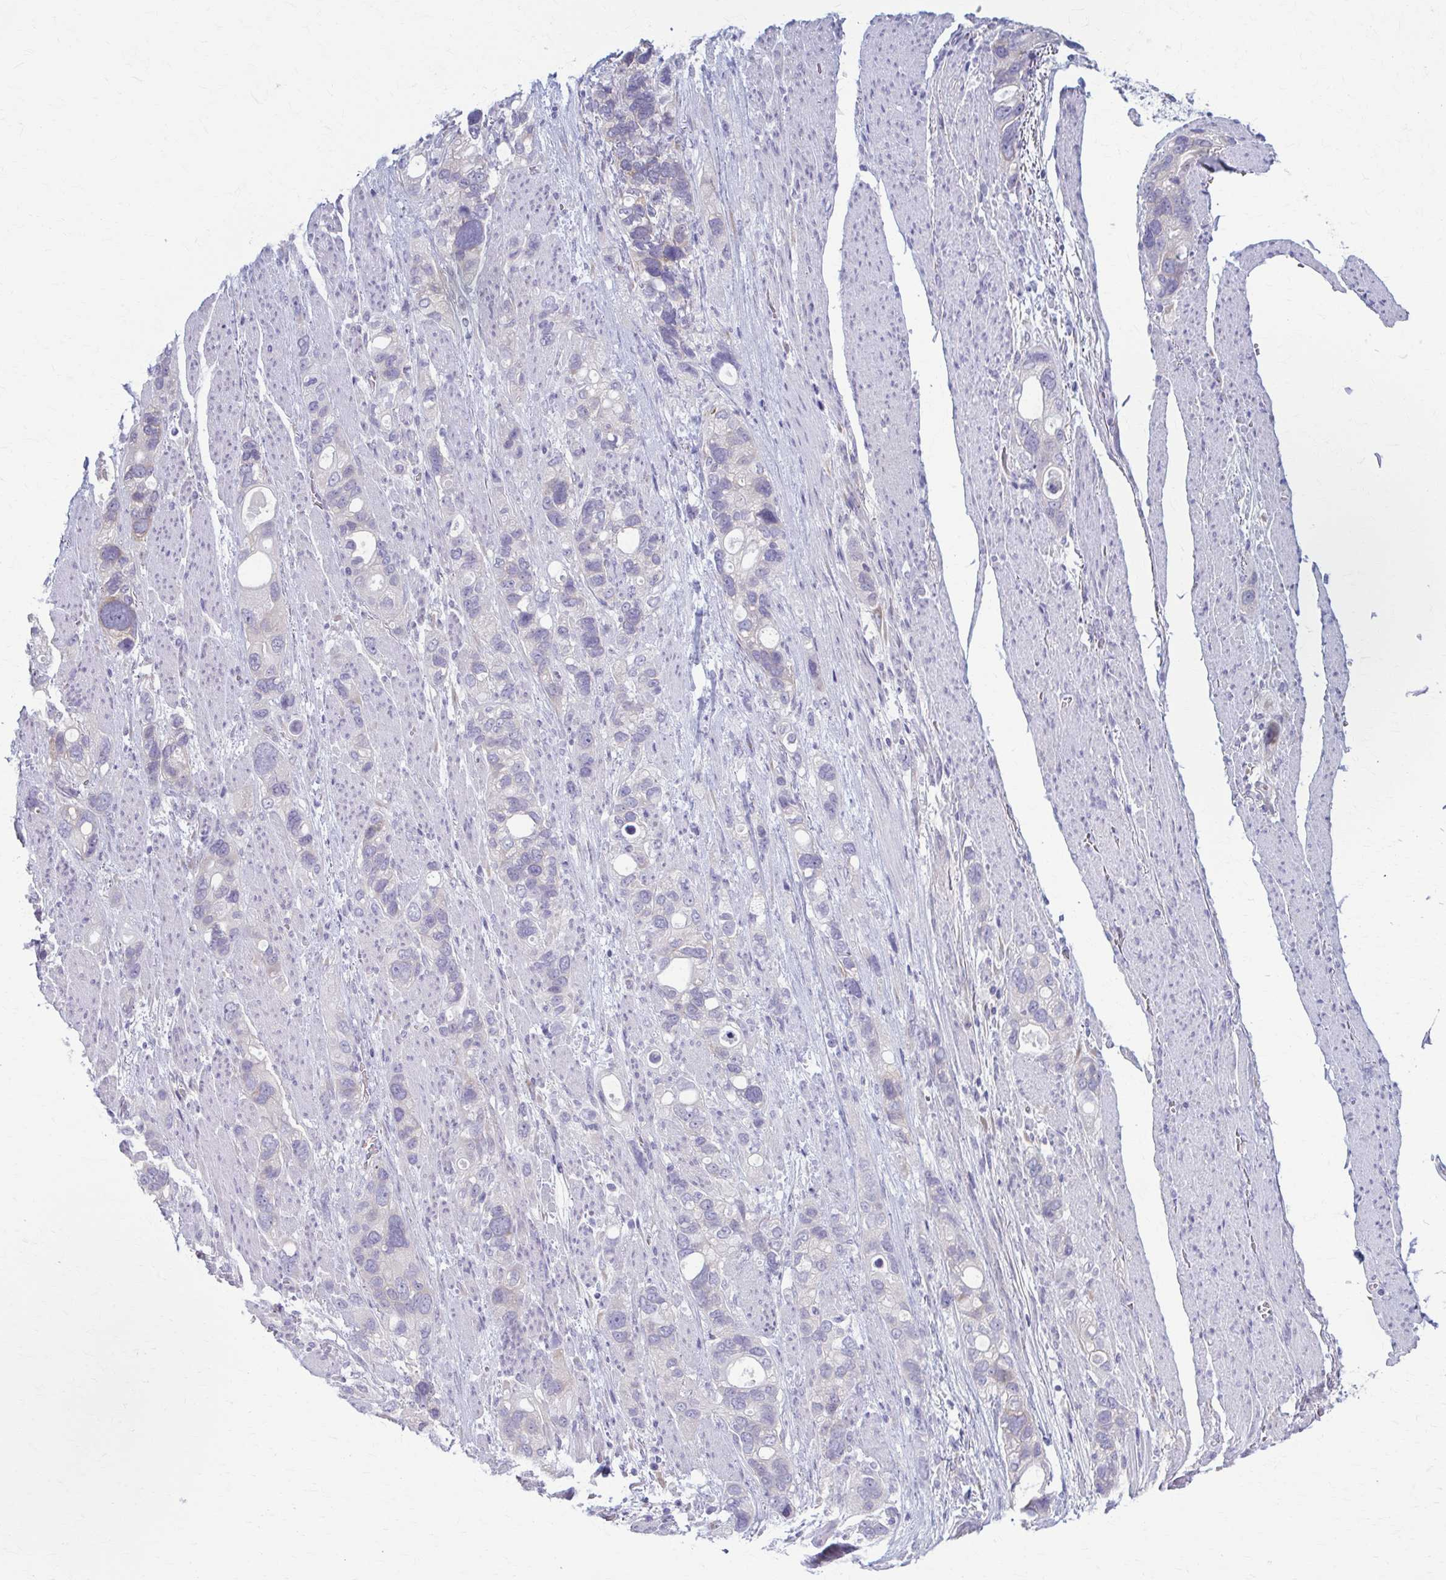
{"staining": {"intensity": "negative", "quantity": "none", "location": "none"}, "tissue": "stomach cancer", "cell_type": "Tumor cells", "image_type": "cancer", "snomed": [{"axis": "morphology", "description": "Adenocarcinoma, NOS"}, {"axis": "topography", "description": "Stomach, upper"}], "caption": "A high-resolution micrograph shows immunohistochemistry (IHC) staining of adenocarcinoma (stomach), which displays no significant staining in tumor cells.", "gene": "PRKRA", "patient": {"sex": "female", "age": 81}}